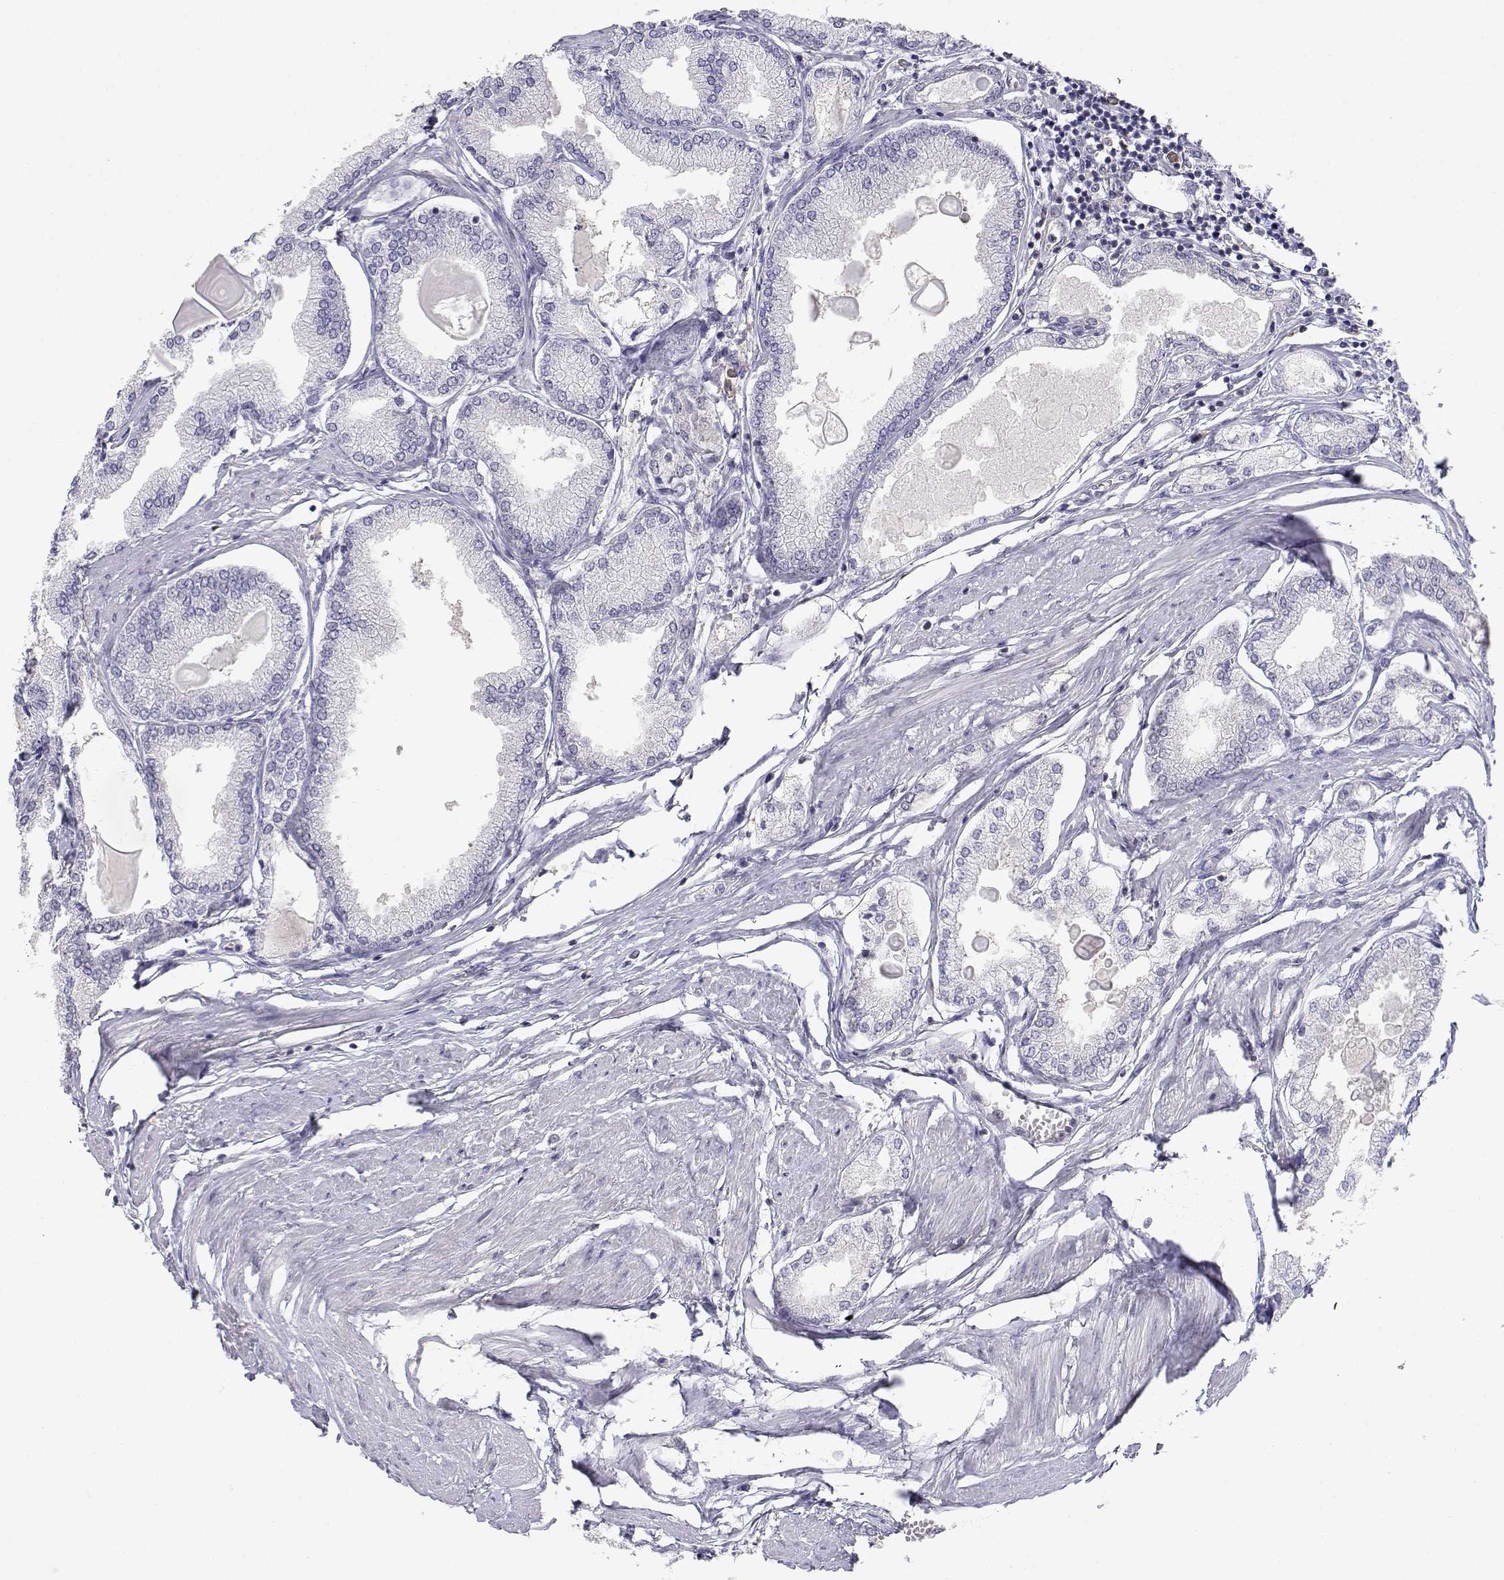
{"staining": {"intensity": "negative", "quantity": "none", "location": "none"}, "tissue": "prostate cancer", "cell_type": "Tumor cells", "image_type": "cancer", "snomed": [{"axis": "morphology", "description": "Adenocarcinoma, High grade"}, {"axis": "topography", "description": "Prostate"}], "caption": "High magnification brightfield microscopy of prostate adenocarcinoma (high-grade) stained with DAB (3,3'-diaminobenzidine) (brown) and counterstained with hematoxylin (blue): tumor cells show no significant staining.", "gene": "ADA", "patient": {"sex": "male", "age": 68}}